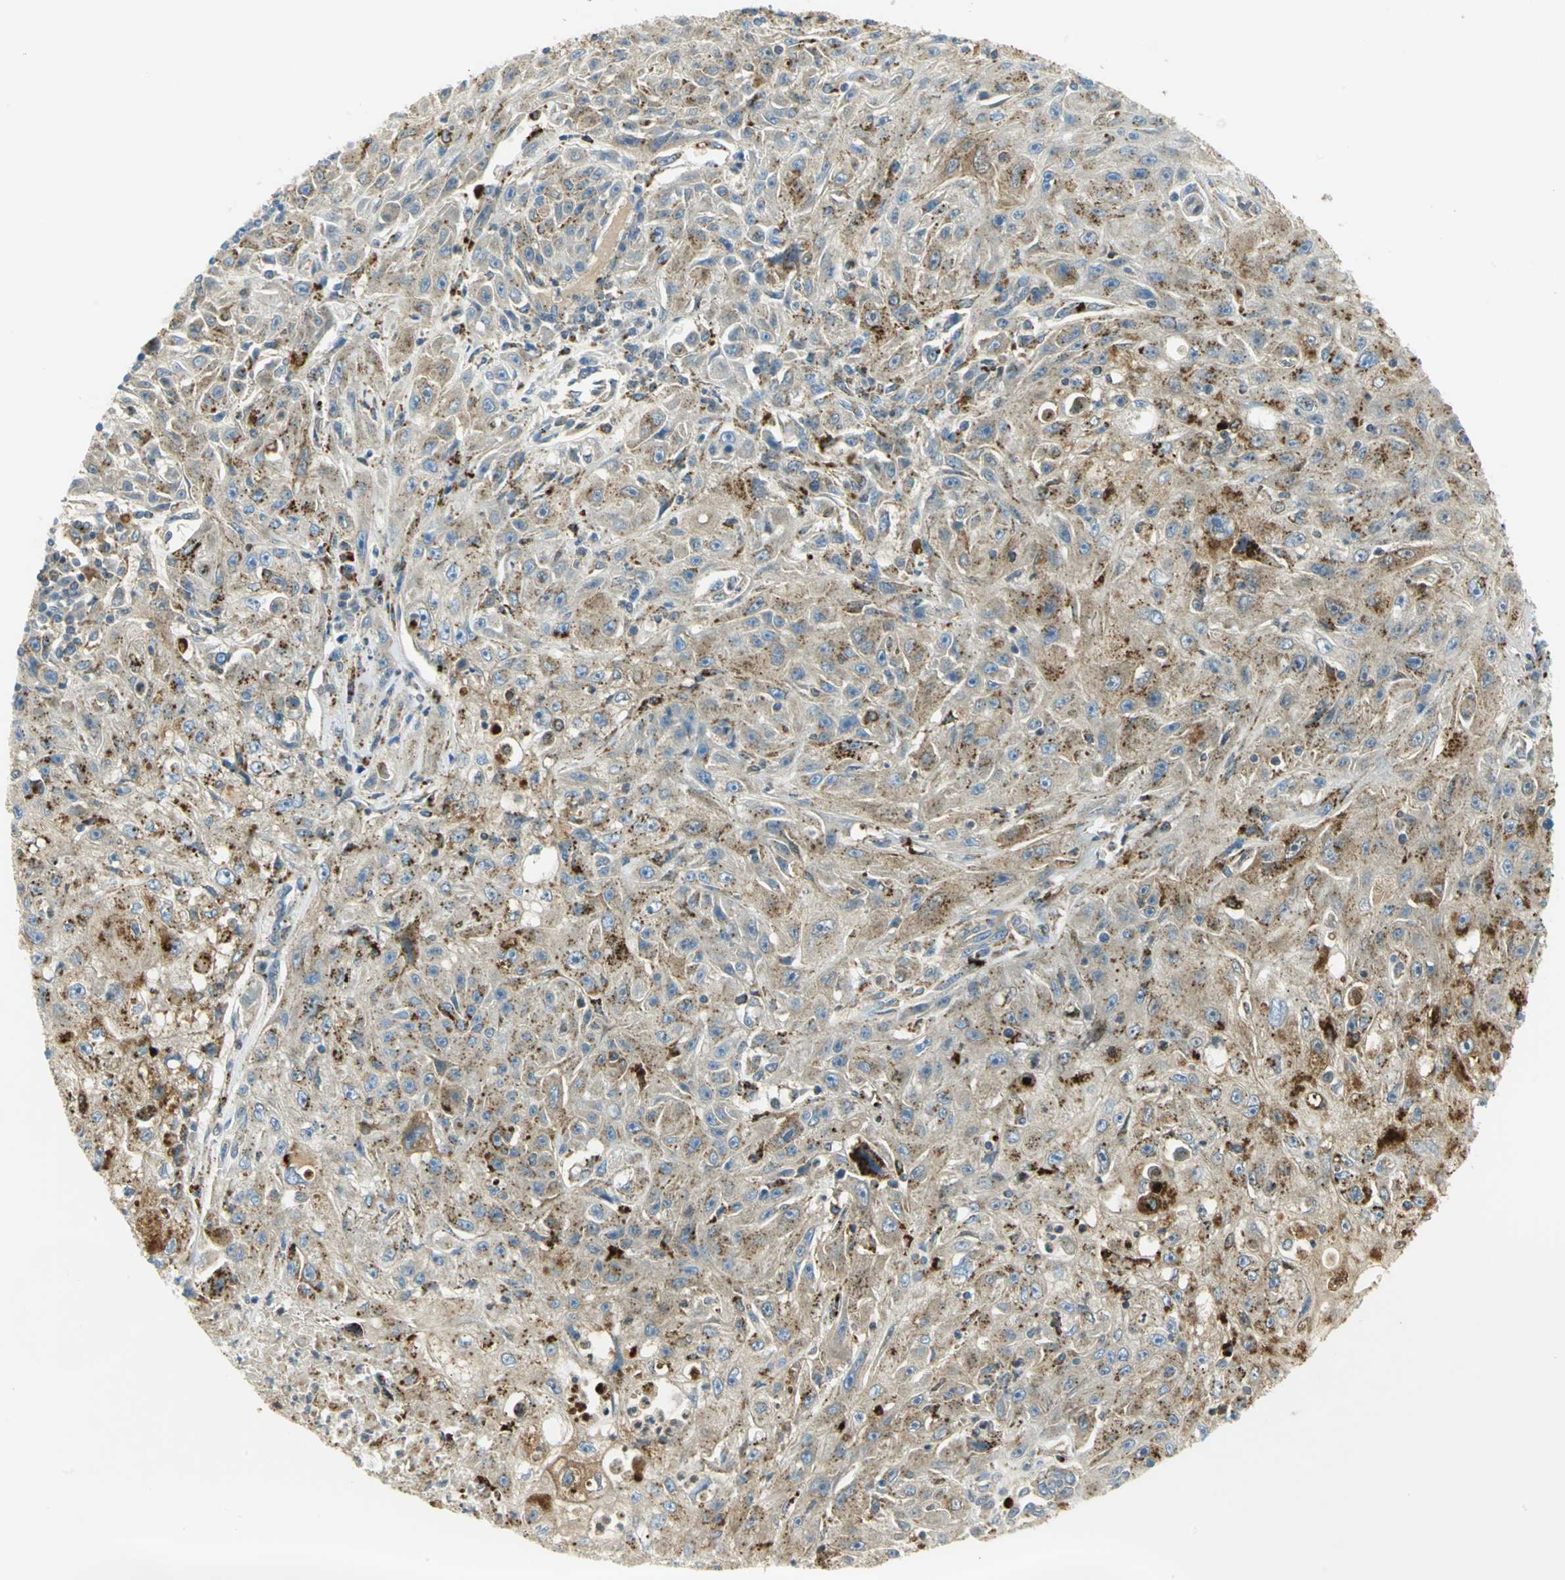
{"staining": {"intensity": "moderate", "quantity": ">75%", "location": "cytoplasmic/membranous"}, "tissue": "skin cancer", "cell_type": "Tumor cells", "image_type": "cancer", "snomed": [{"axis": "morphology", "description": "Squamous cell carcinoma, NOS"}, {"axis": "topography", "description": "Skin"}], "caption": "Immunohistochemistry (IHC) staining of squamous cell carcinoma (skin), which reveals medium levels of moderate cytoplasmic/membranous positivity in approximately >75% of tumor cells indicating moderate cytoplasmic/membranous protein staining. The staining was performed using DAB (3,3'-diaminobenzidine) (brown) for protein detection and nuclei were counterstained in hematoxylin (blue).", "gene": "ARSA", "patient": {"sex": "male", "age": 75}}